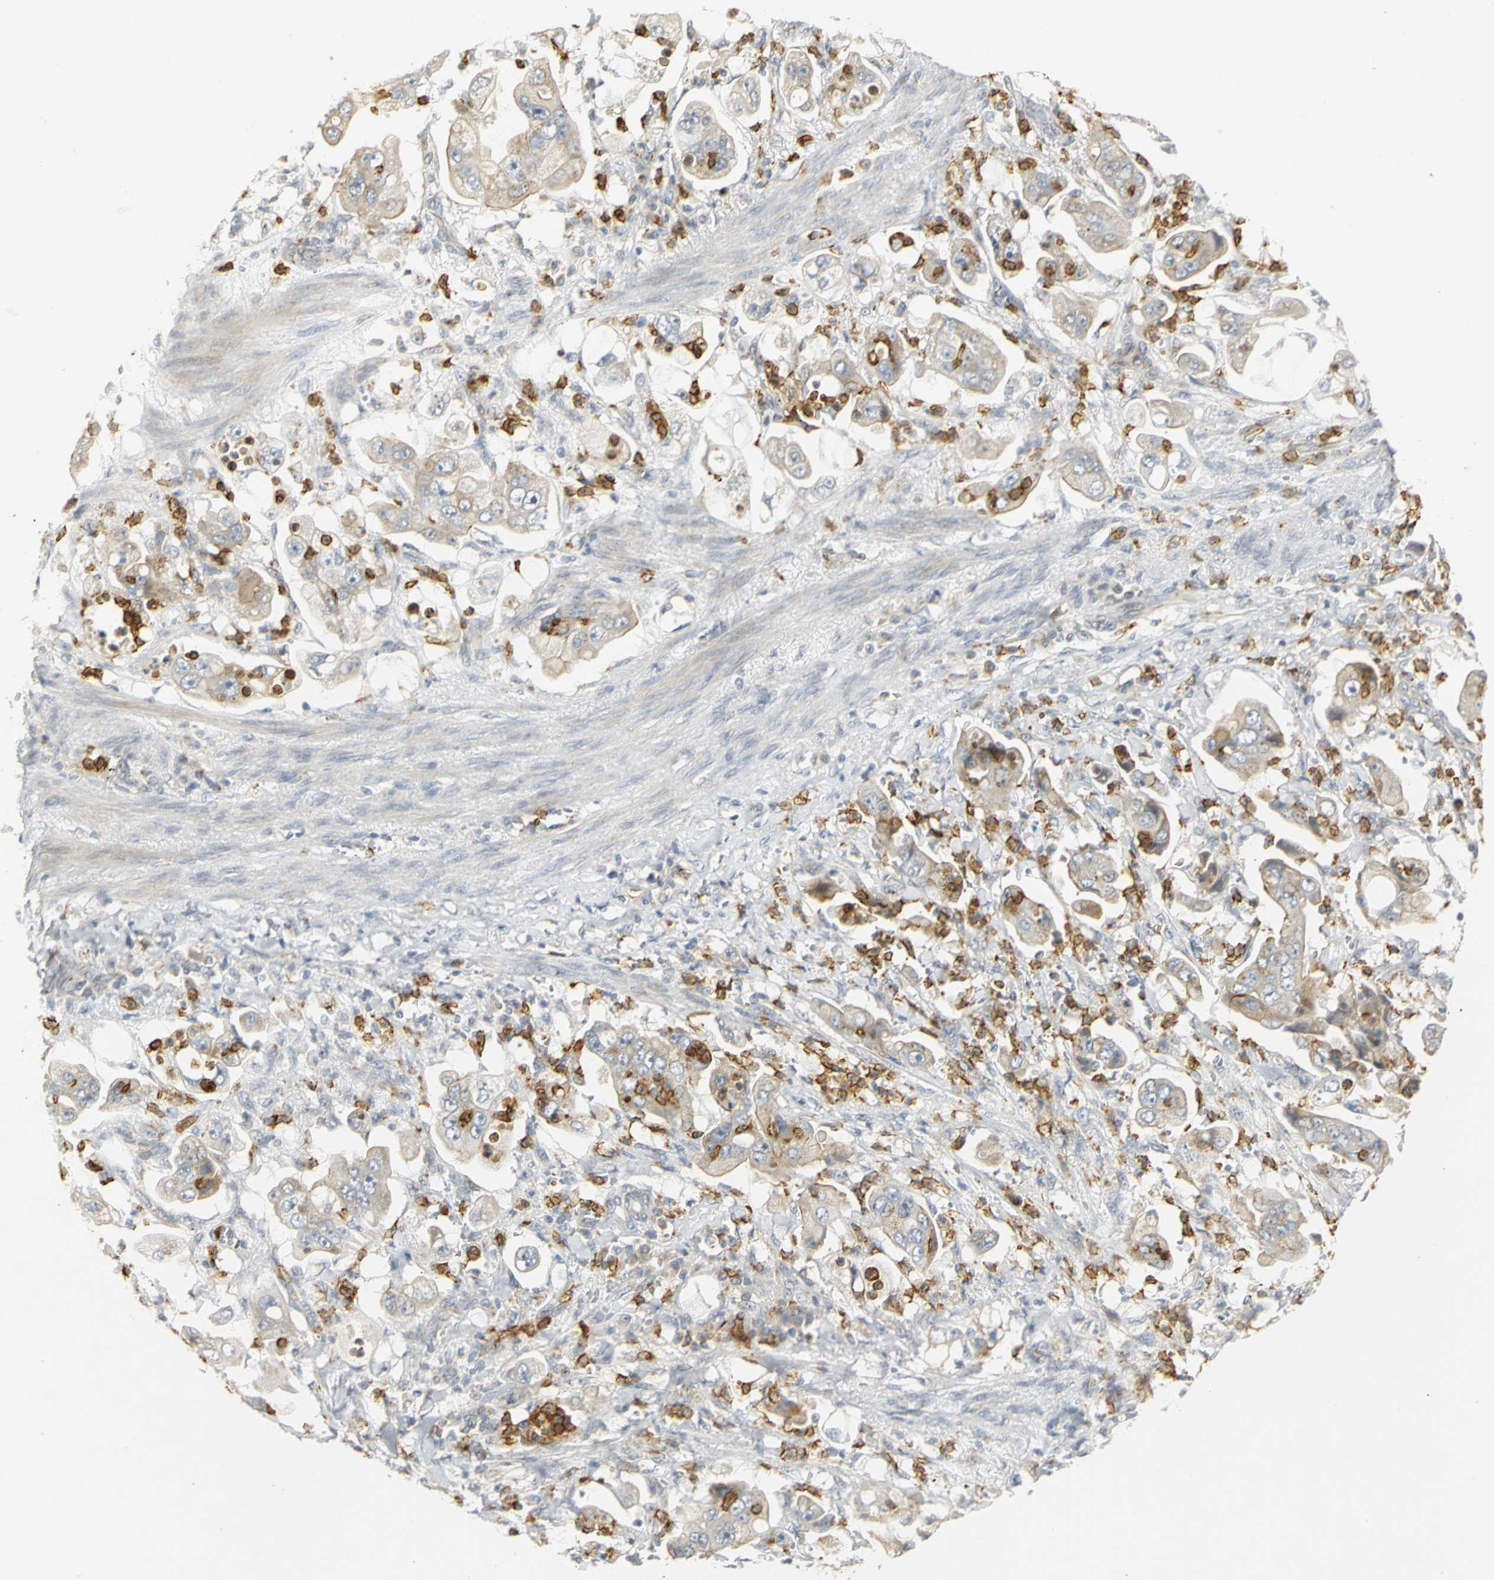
{"staining": {"intensity": "moderate", "quantity": ">75%", "location": "cytoplasmic/membranous"}, "tissue": "stomach cancer", "cell_type": "Tumor cells", "image_type": "cancer", "snomed": [{"axis": "morphology", "description": "Adenocarcinoma, NOS"}, {"axis": "topography", "description": "Stomach"}], "caption": "This is an image of IHC staining of stomach cancer (adenocarcinoma), which shows moderate positivity in the cytoplasmic/membranous of tumor cells.", "gene": "TM9SF2", "patient": {"sex": "male", "age": 62}}